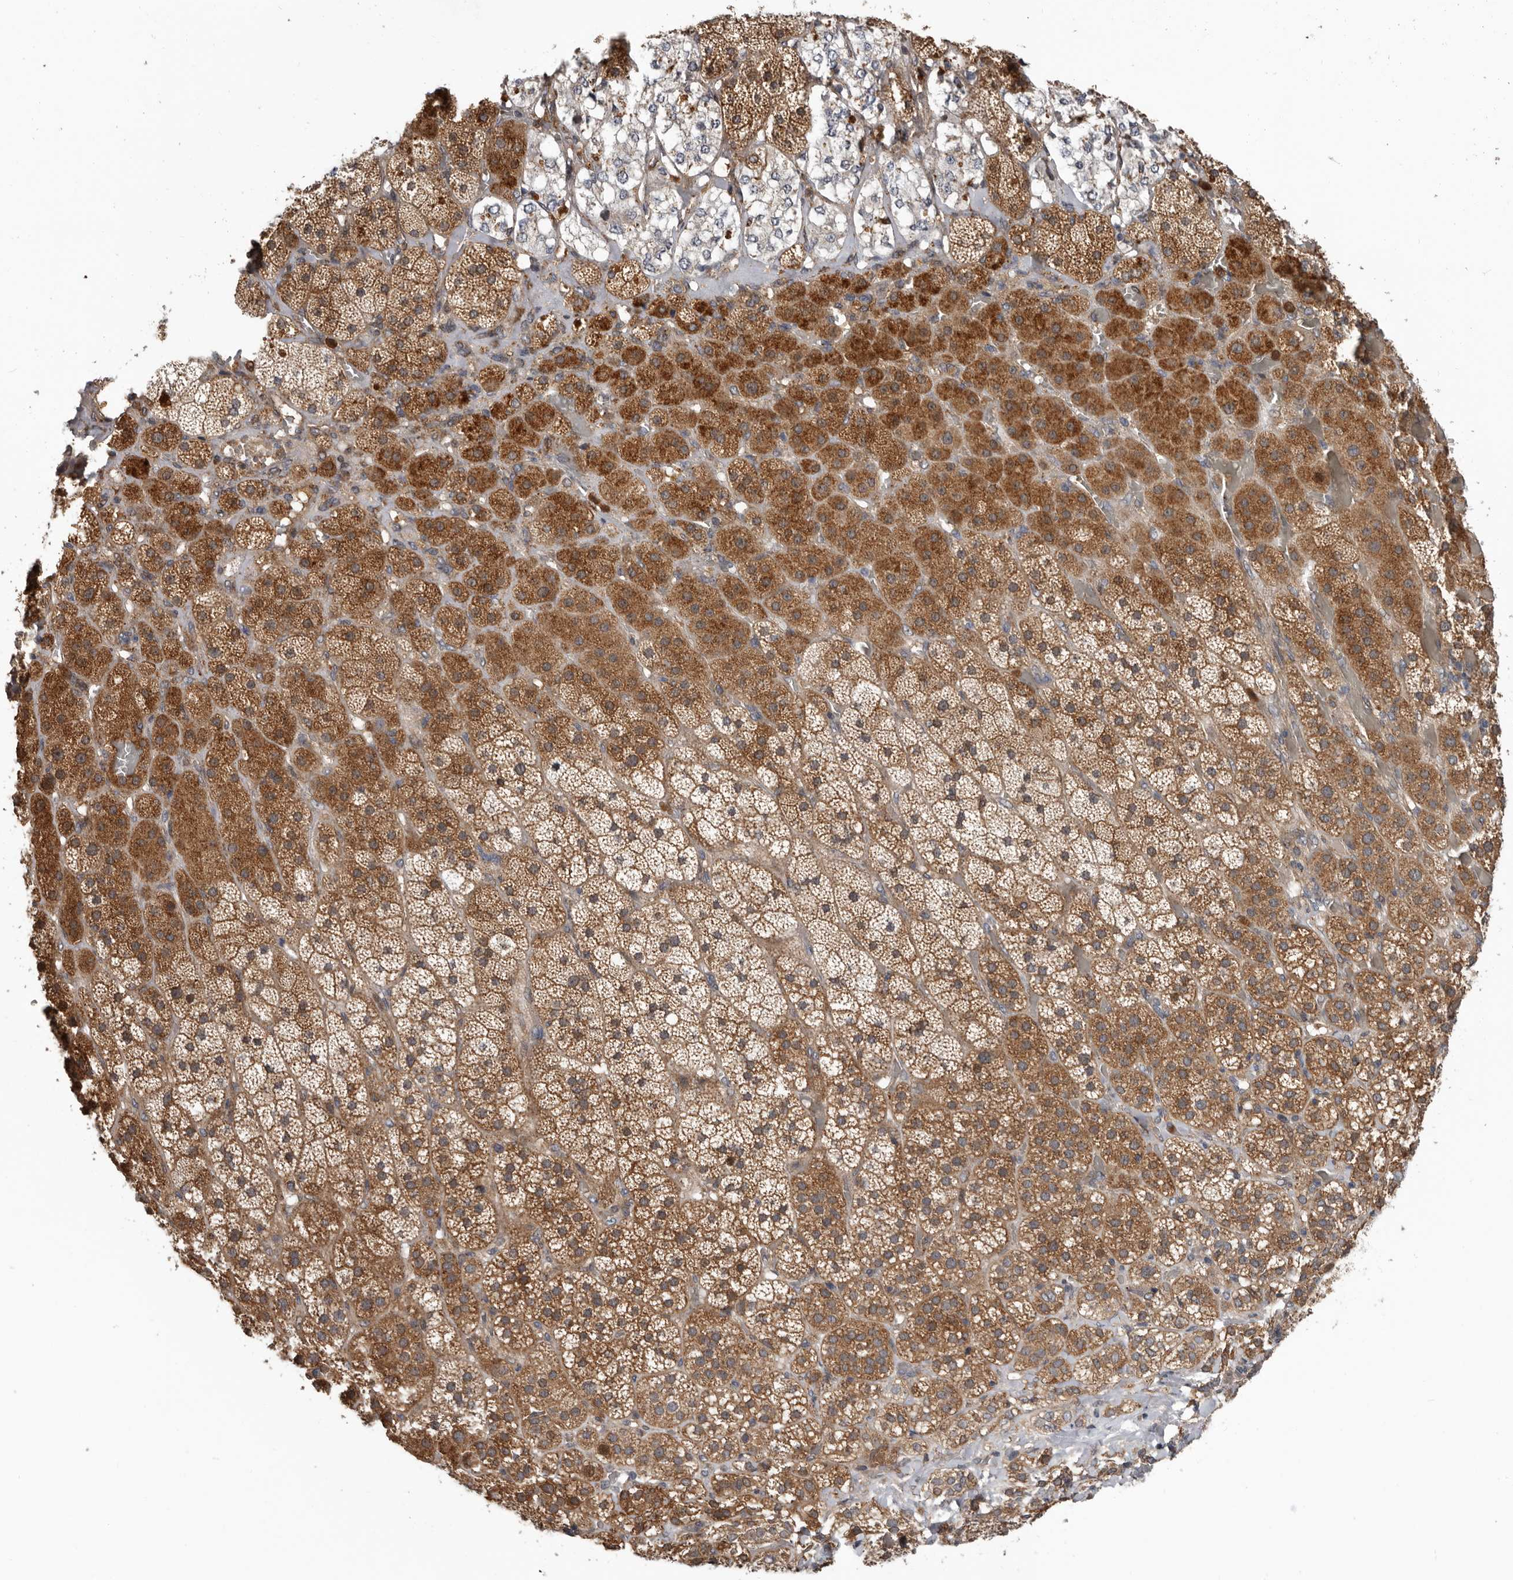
{"staining": {"intensity": "strong", "quantity": ">75%", "location": "cytoplasmic/membranous"}, "tissue": "adrenal gland", "cell_type": "Glandular cells", "image_type": "normal", "snomed": [{"axis": "morphology", "description": "Normal tissue, NOS"}, {"axis": "topography", "description": "Adrenal gland"}], "caption": "High-power microscopy captured an IHC histopathology image of benign adrenal gland, revealing strong cytoplasmic/membranous staining in about >75% of glandular cells. The protein is shown in brown color, while the nuclei are stained blue.", "gene": "FGFR4", "patient": {"sex": "male", "age": 57}}